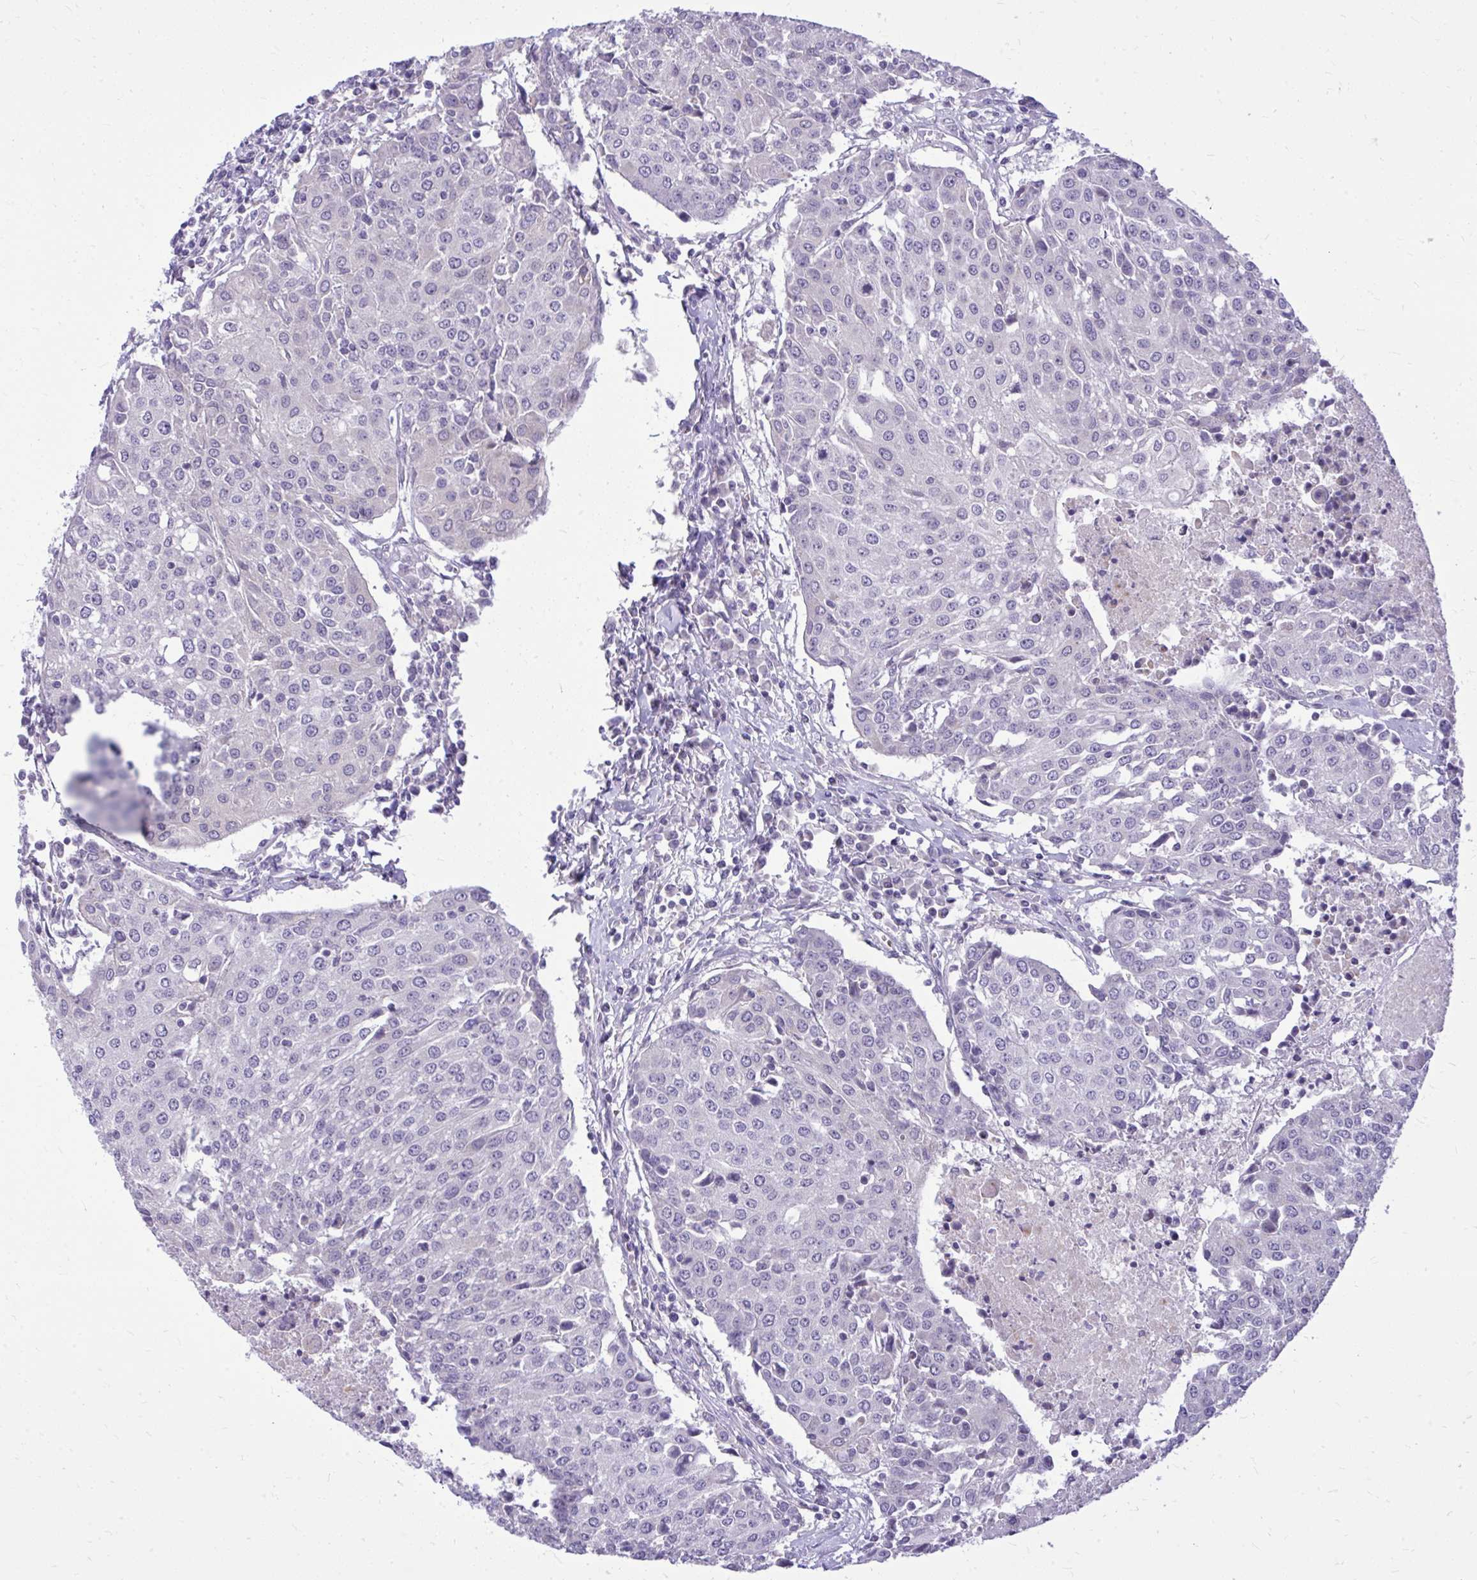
{"staining": {"intensity": "negative", "quantity": "none", "location": "none"}, "tissue": "urothelial cancer", "cell_type": "Tumor cells", "image_type": "cancer", "snomed": [{"axis": "morphology", "description": "Urothelial carcinoma, High grade"}, {"axis": "topography", "description": "Urinary bladder"}], "caption": "This is an immunohistochemistry (IHC) image of urothelial cancer. There is no staining in tumor cells.", "gene": "DPY19L1", "patient": {"sex": "female", "age": 85}}